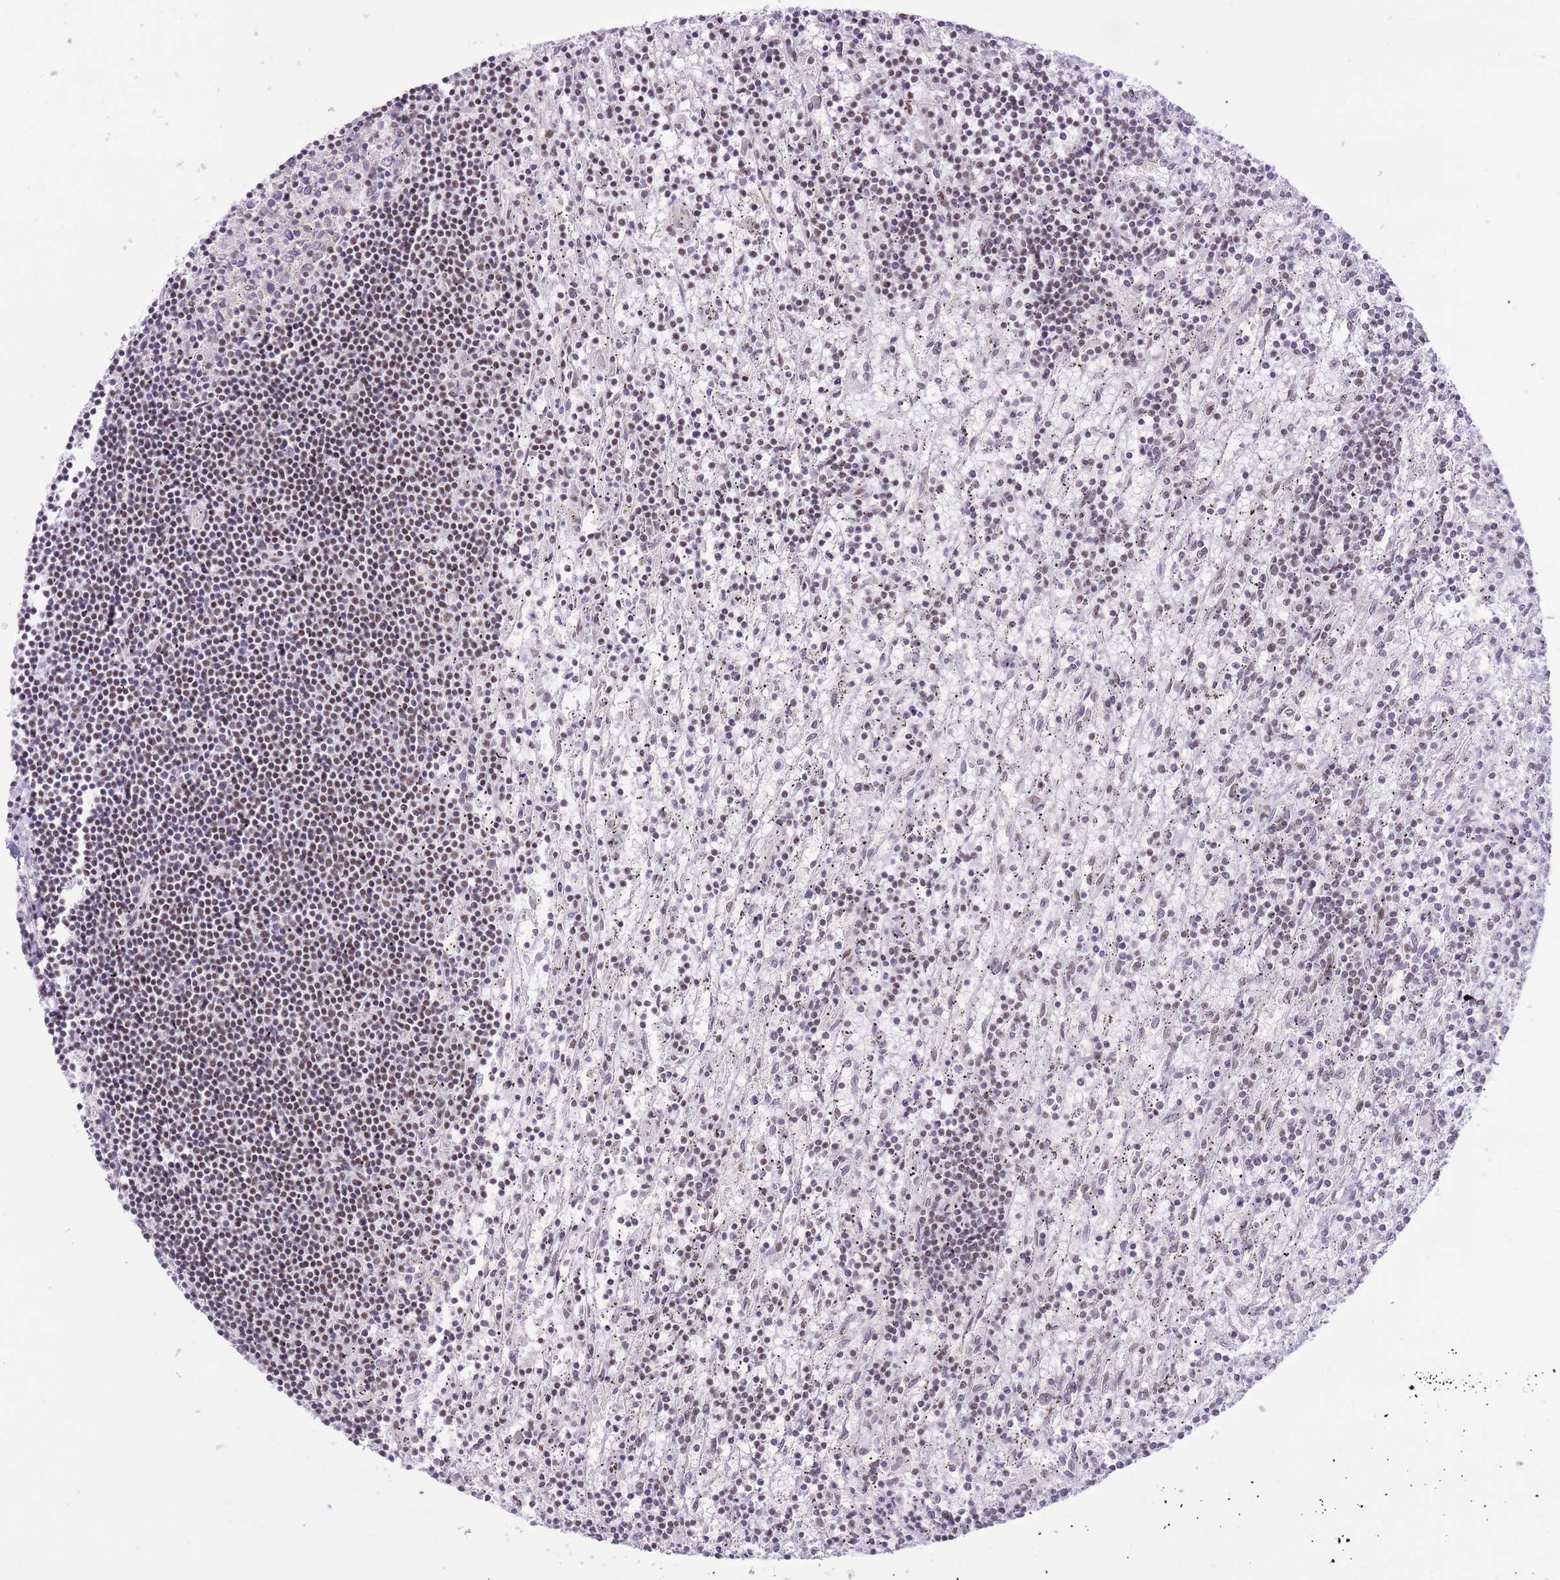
{"staining": {"intensity": "moderate", "quantity": "25%-75%", "location": "nuclear"}, "tissue": "lymphoma", "cell_type": "Tumor cells", "image_type": "cancer", "snomed": [{"axis": "morphology", "description": "Malignant lymphoma, non-Hodgkin's type, Low grade"}, {"axis": "topography", "description": "Spleen"}], "caption": "A brown stain highlights moderate nuclear positivity of a protein in malignant lymphoma, non-Hodgkin's type (low-grade) tumor cells.", "gene": "ZBED5", "patient": {"sex": "male", "age": 76}}